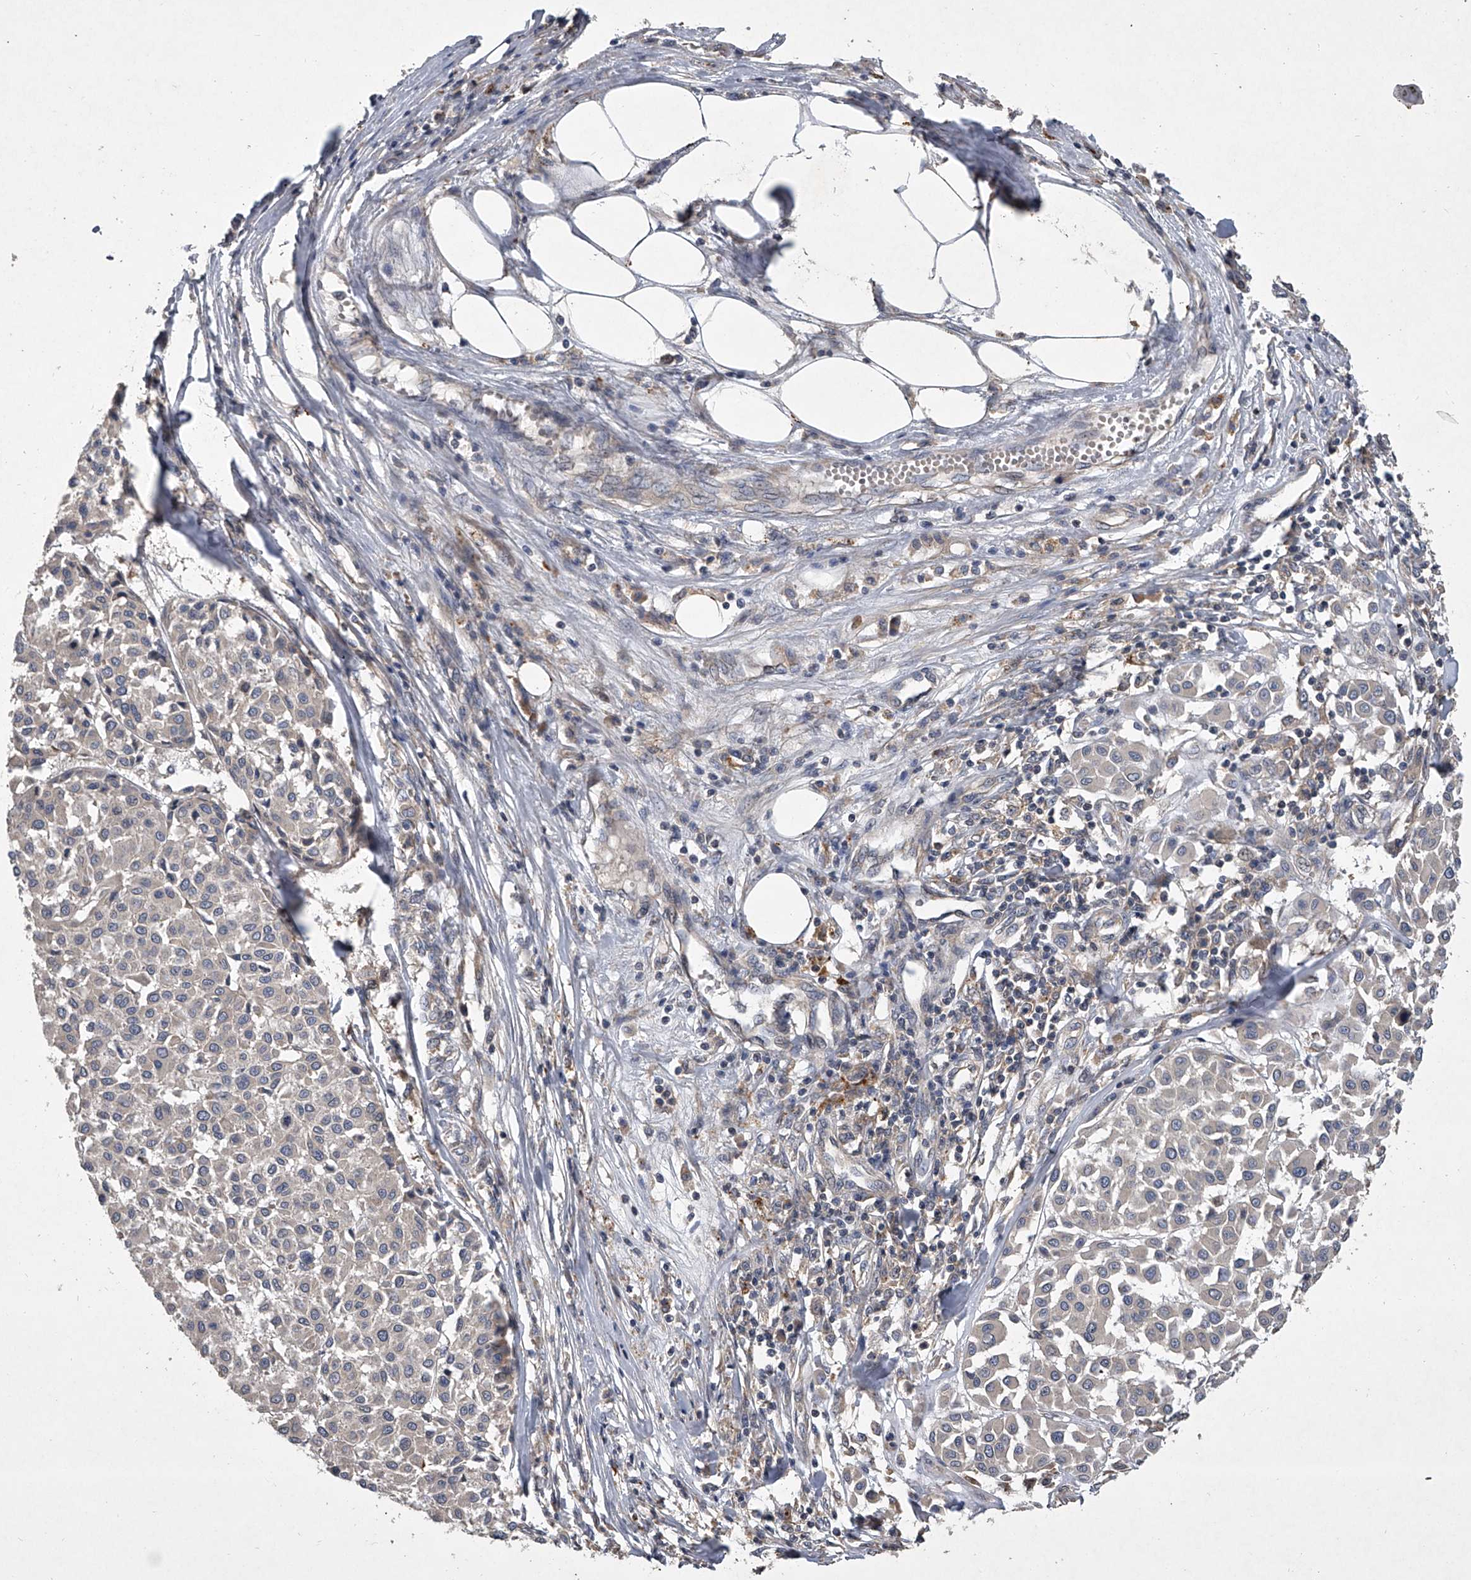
{"staining": {"intensity": "negative", "quantity": "none", "location": "none"}, "tissue": "melanoma", "cell_type": "Tumor cells", "image_type": "cancer", "snomed": [{"axis": "morphology", "description": "Malignant melanoma, Metastatic site"}, {"axis": "topography", "description": "Soft tissue"}], "caption": "There is no significant staining in tumor cells of malignant melanoma (metastatic site).", "gene": "DOCK9", "patient": {"sex": "male", "age": 41}}